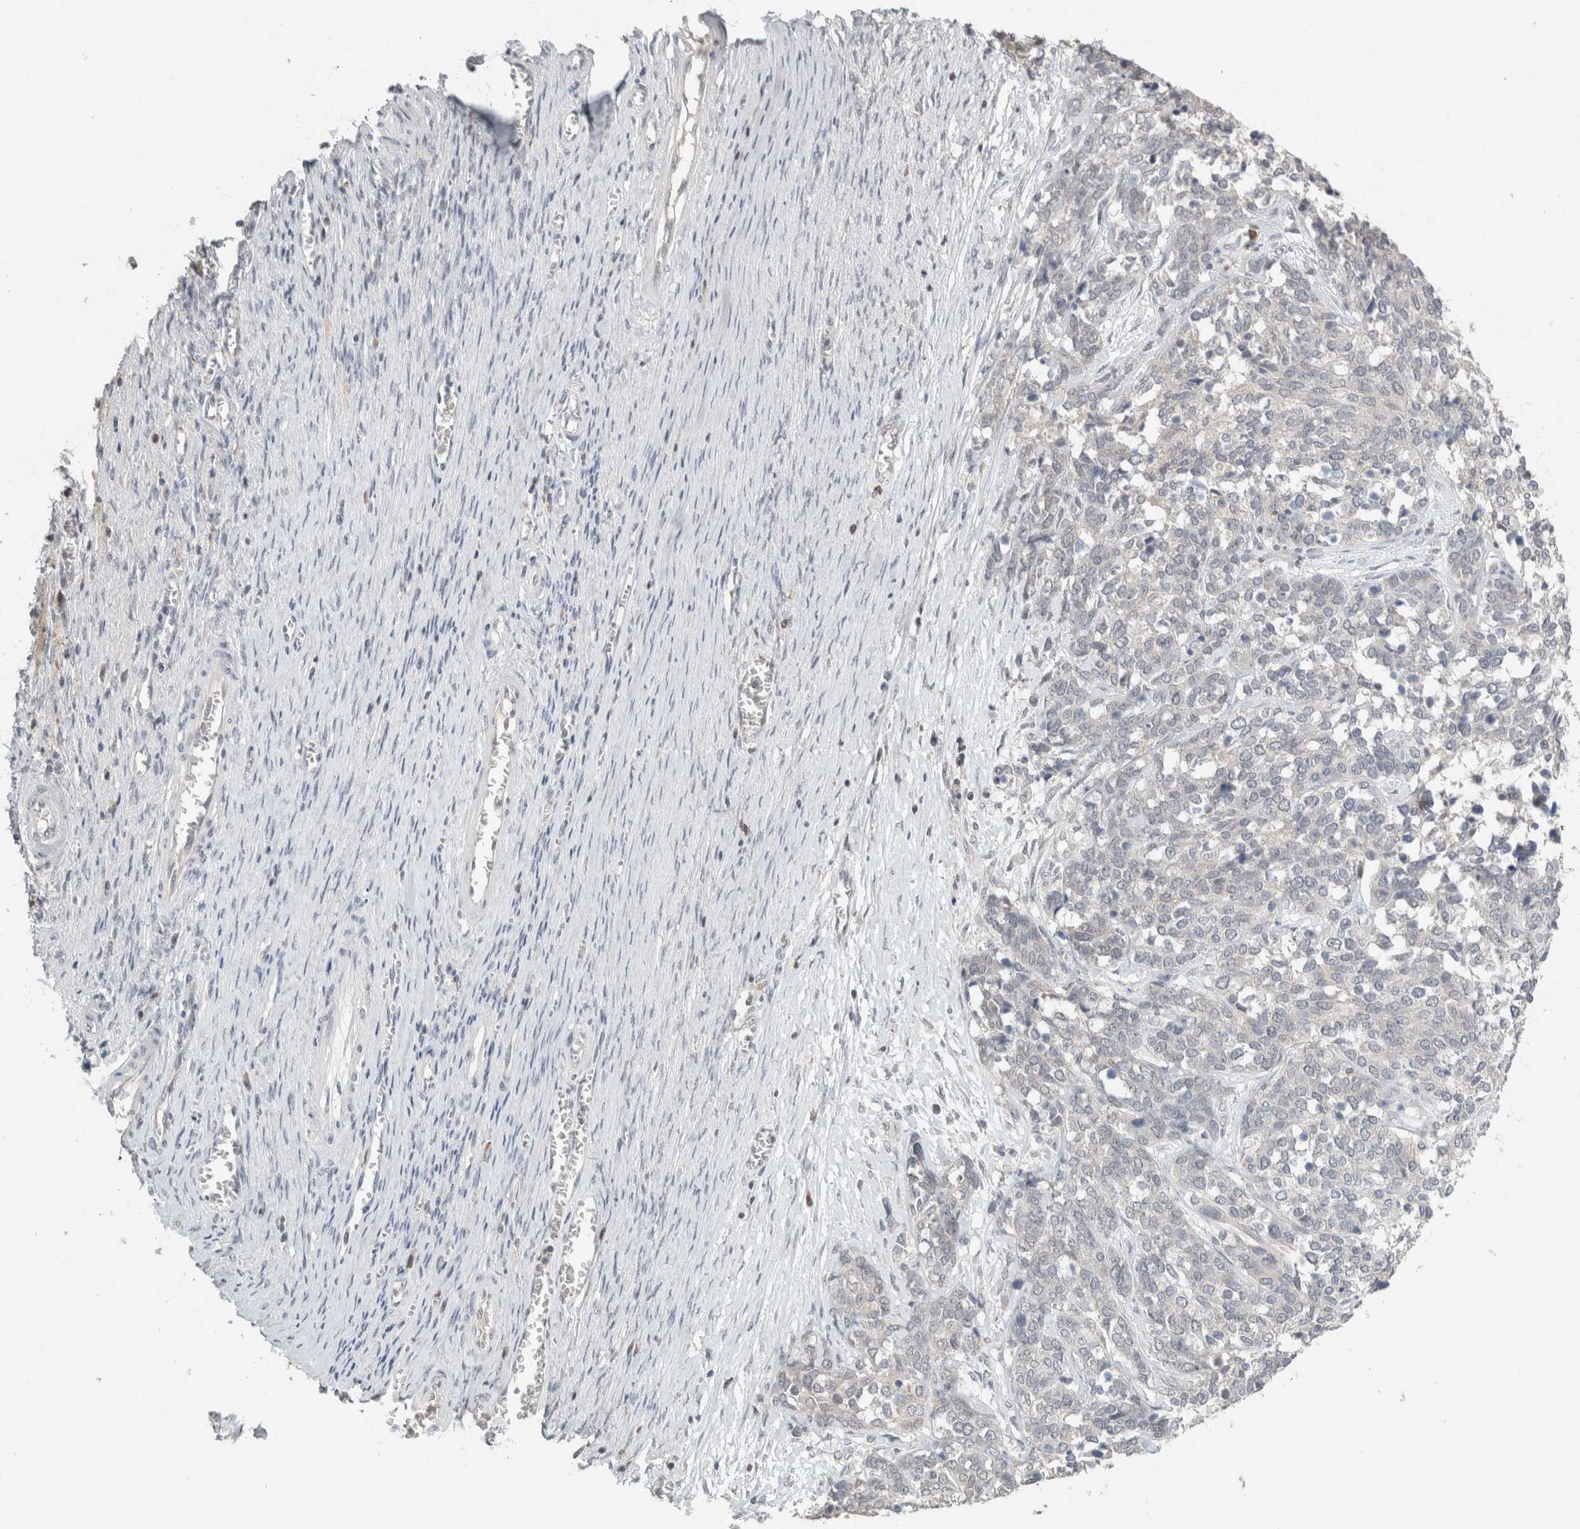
{"staining": {"intensity": "negative", "quantity": "none", "location": "none"}, "tissue": "ovarian cancer", "cell_type": "Tumor cells", "image_type": "cancer", "snomed": [{"axis": "morphology", "description": "Cystadenocarcinoma, serous, NOS"}, {"axis": "topography", "description": "Ovary"}], "caption": "A histopathology image of human ovarian cancer (serous cystadenocarcinoma) is negative for staining in tumor cells. The staining is performed using DAB (3,3'-diaminobenzidine) brown chromogen with nuclei counter-stained in using hematoxylin.", "gene": "TRAT1", "patient": {"sex": "female", "age": 44}}